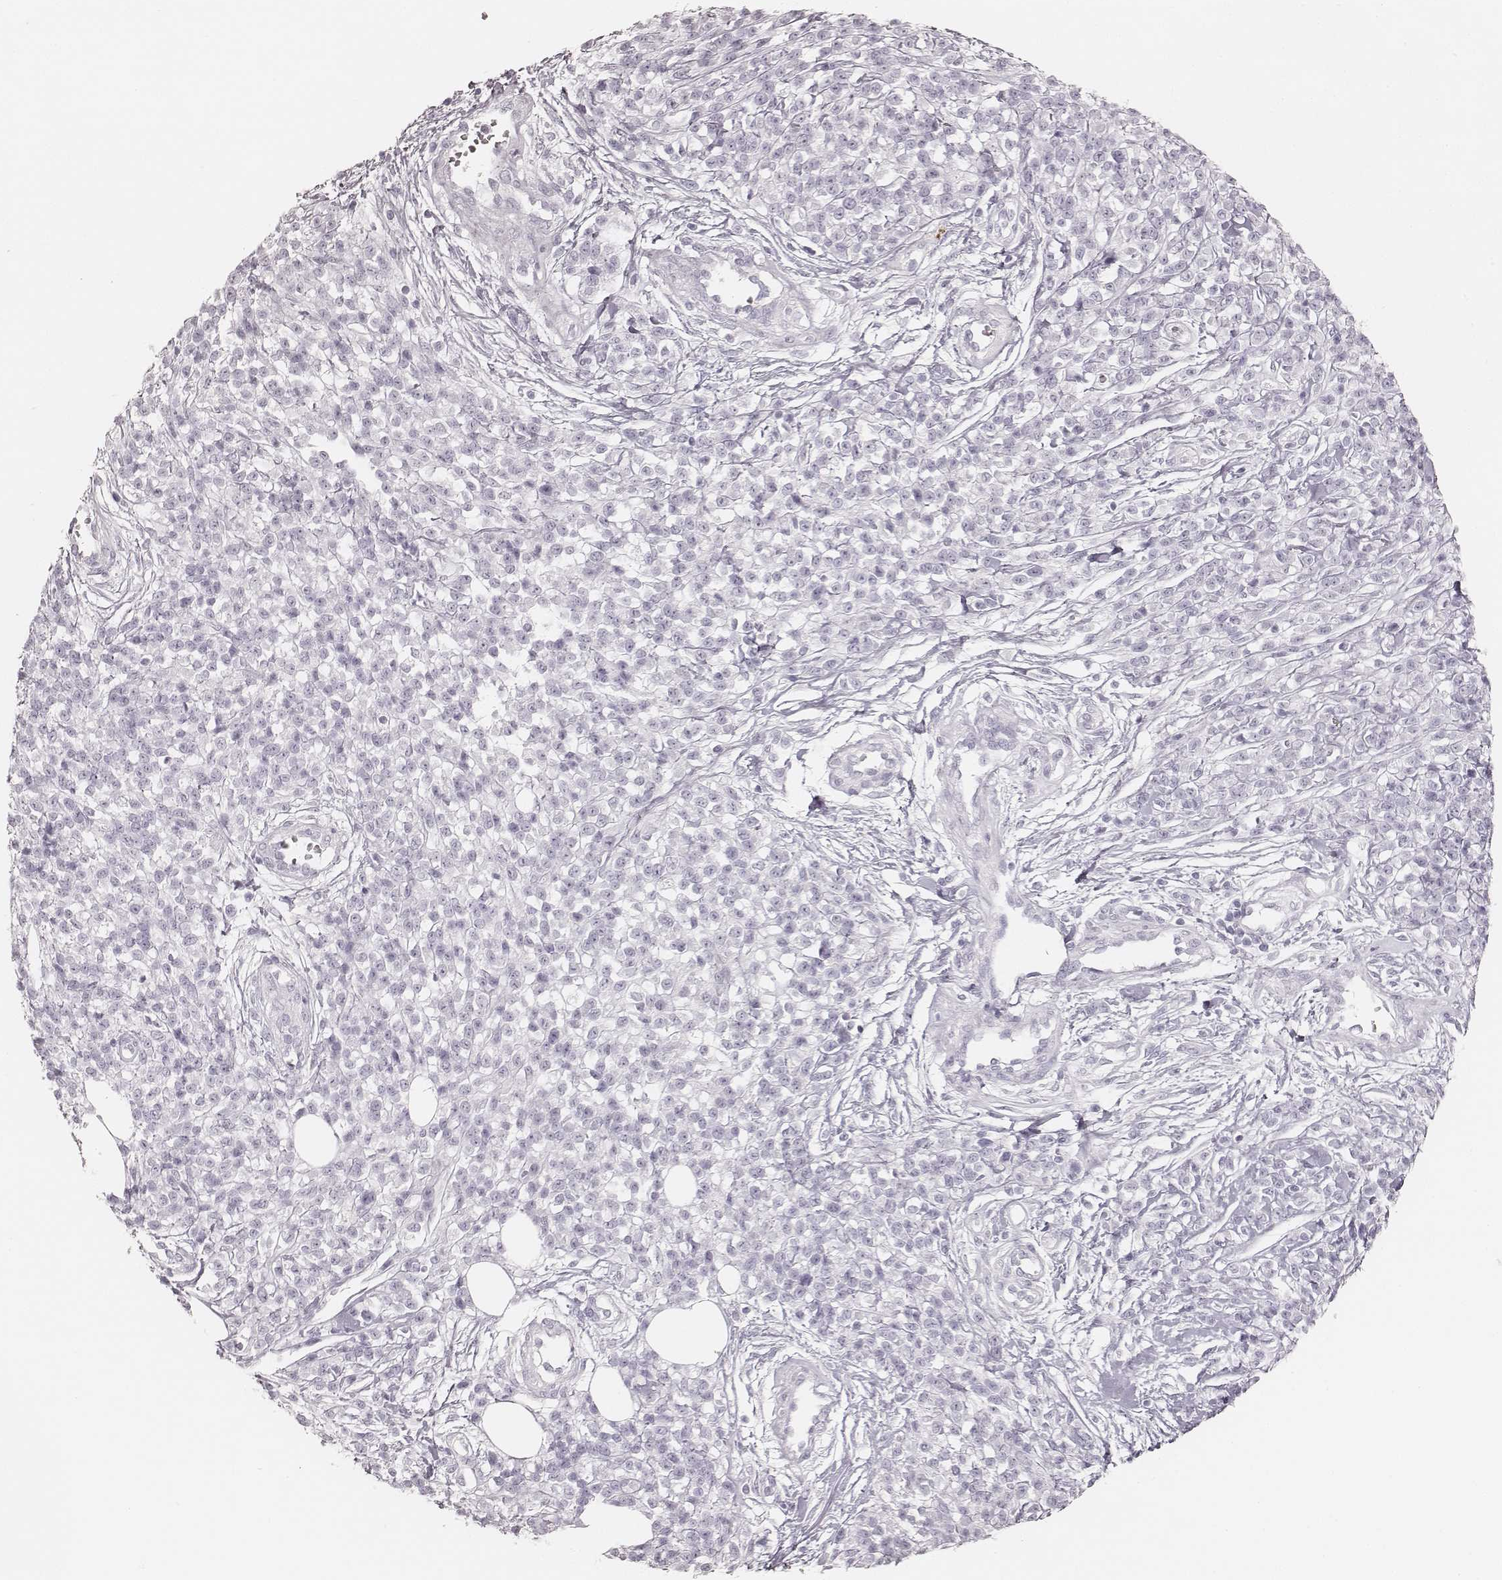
{"staining": {"intensity": "negative", "quantity": "none", "location": "none"}, "tissue": "melanoma", "cell_type": "Tumor cells", "image_type": "cancer", "snomed": [{"axis": "morphology", "description": "Malignant melanoma, NOS"}, {"axis": "topography", "description": "Skin"}, {"axis": "topography", "description": "Skin of trunk"}], "caption": "Photomicrograph shows no protein positivity in tumor cells of malignant melanoma tissue.", "gene": "KRT82", "patient": {"sex": "male", "age": 74}}